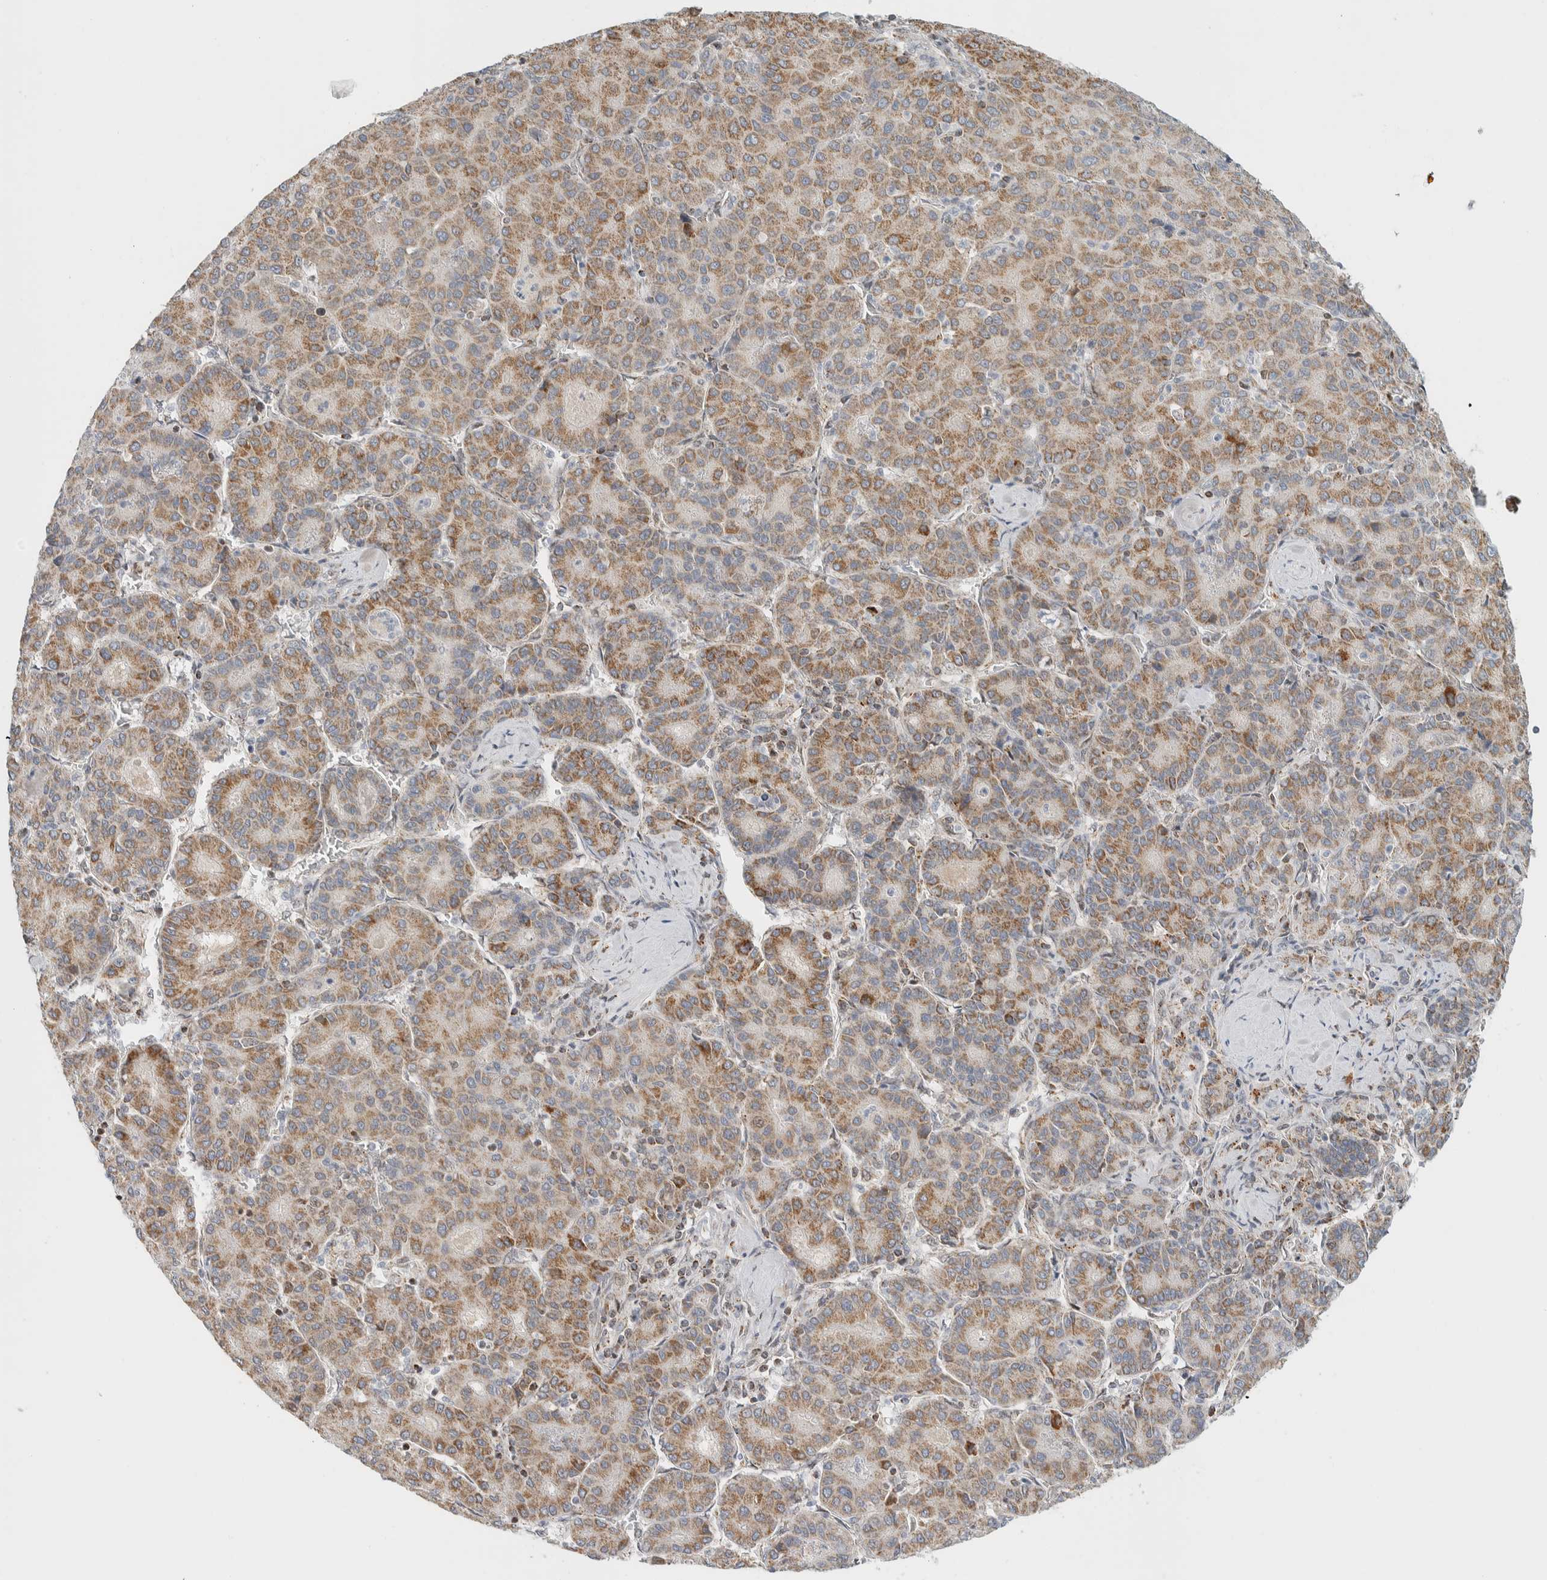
{"staining": {"intensity": "moderate", "quantity": ">75%", "location": "cytoplasmic/membranous"}, "tissue": "liver cancer", "cell_type": "Tumor cells", "image_type": "cancer", "snomed": [{"axis": "morphology", "description": "Carcinoma, Hepatocellular, NOS"}, {"axis": "topography", "description": "Liver"}], "caption": "Brown immunohistochemical staining in human liver hepatocellular carcinoma demonstrates moderate cytoplasmic/membranous expression in approximately >75% of tumor cells.", "gene": "TSPAN32", "patient": {"sex": "male", "age": 65}}